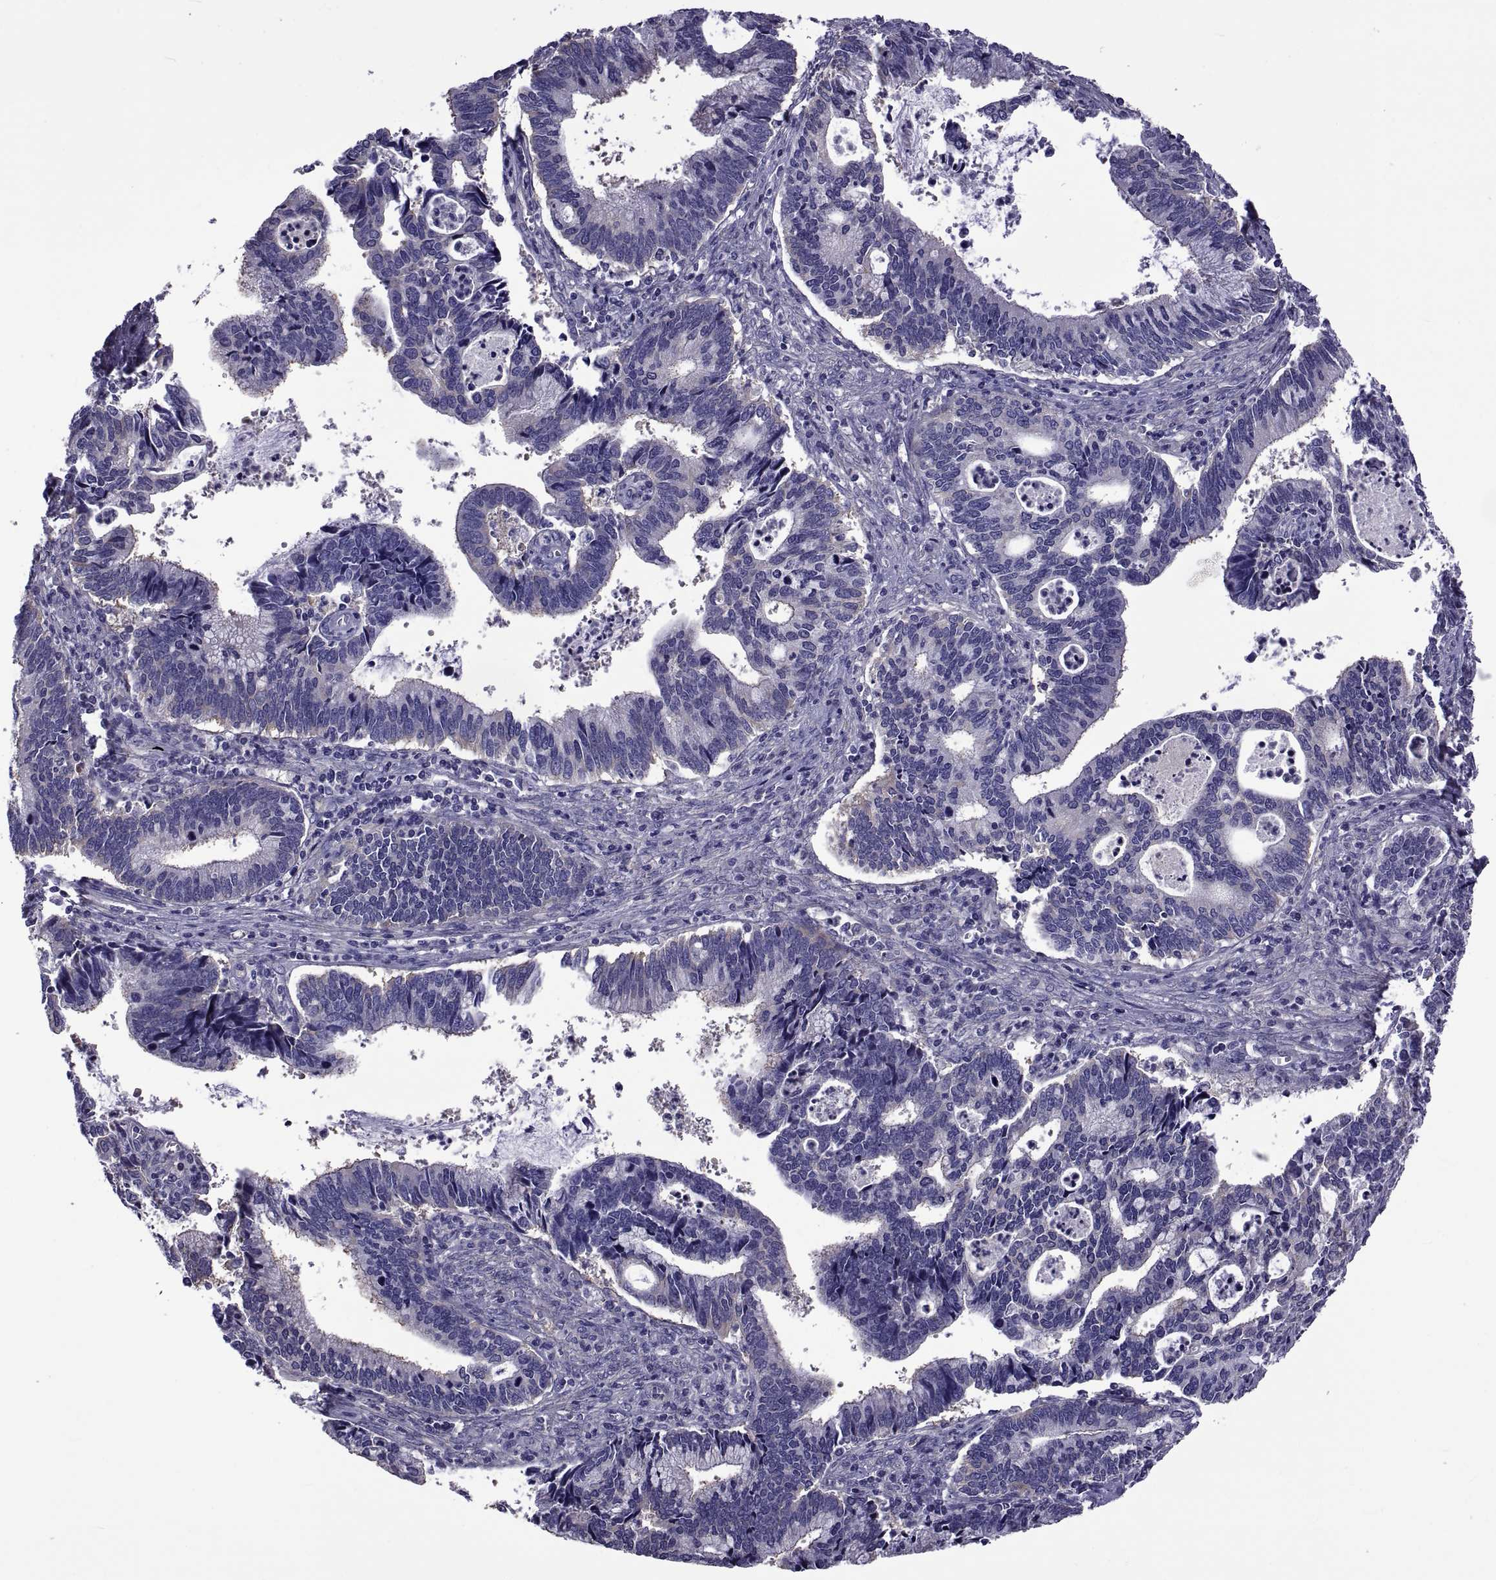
{"staining": {"intensity": "negative", "quantity": "none", "location": "none"}, "tissue": "cervical cancer", "cell_type": "Tumor cells", "image_type": "cancer", "snomed": [{"axis": "morphology", "description": "Adenocarcinoma, NOS"}, {"axis": "topography", "description": "Cervix"}], "caption": "DAB immunohistochemical staining of human cervical adenocarcinoma demonstrates no significant staining in tumor cells. (DAB immunohistochemistry visualized using brightfield microscopy, high magnification).", "gene": "TMC3", "patient": {"sex": "female", "age": 42}}